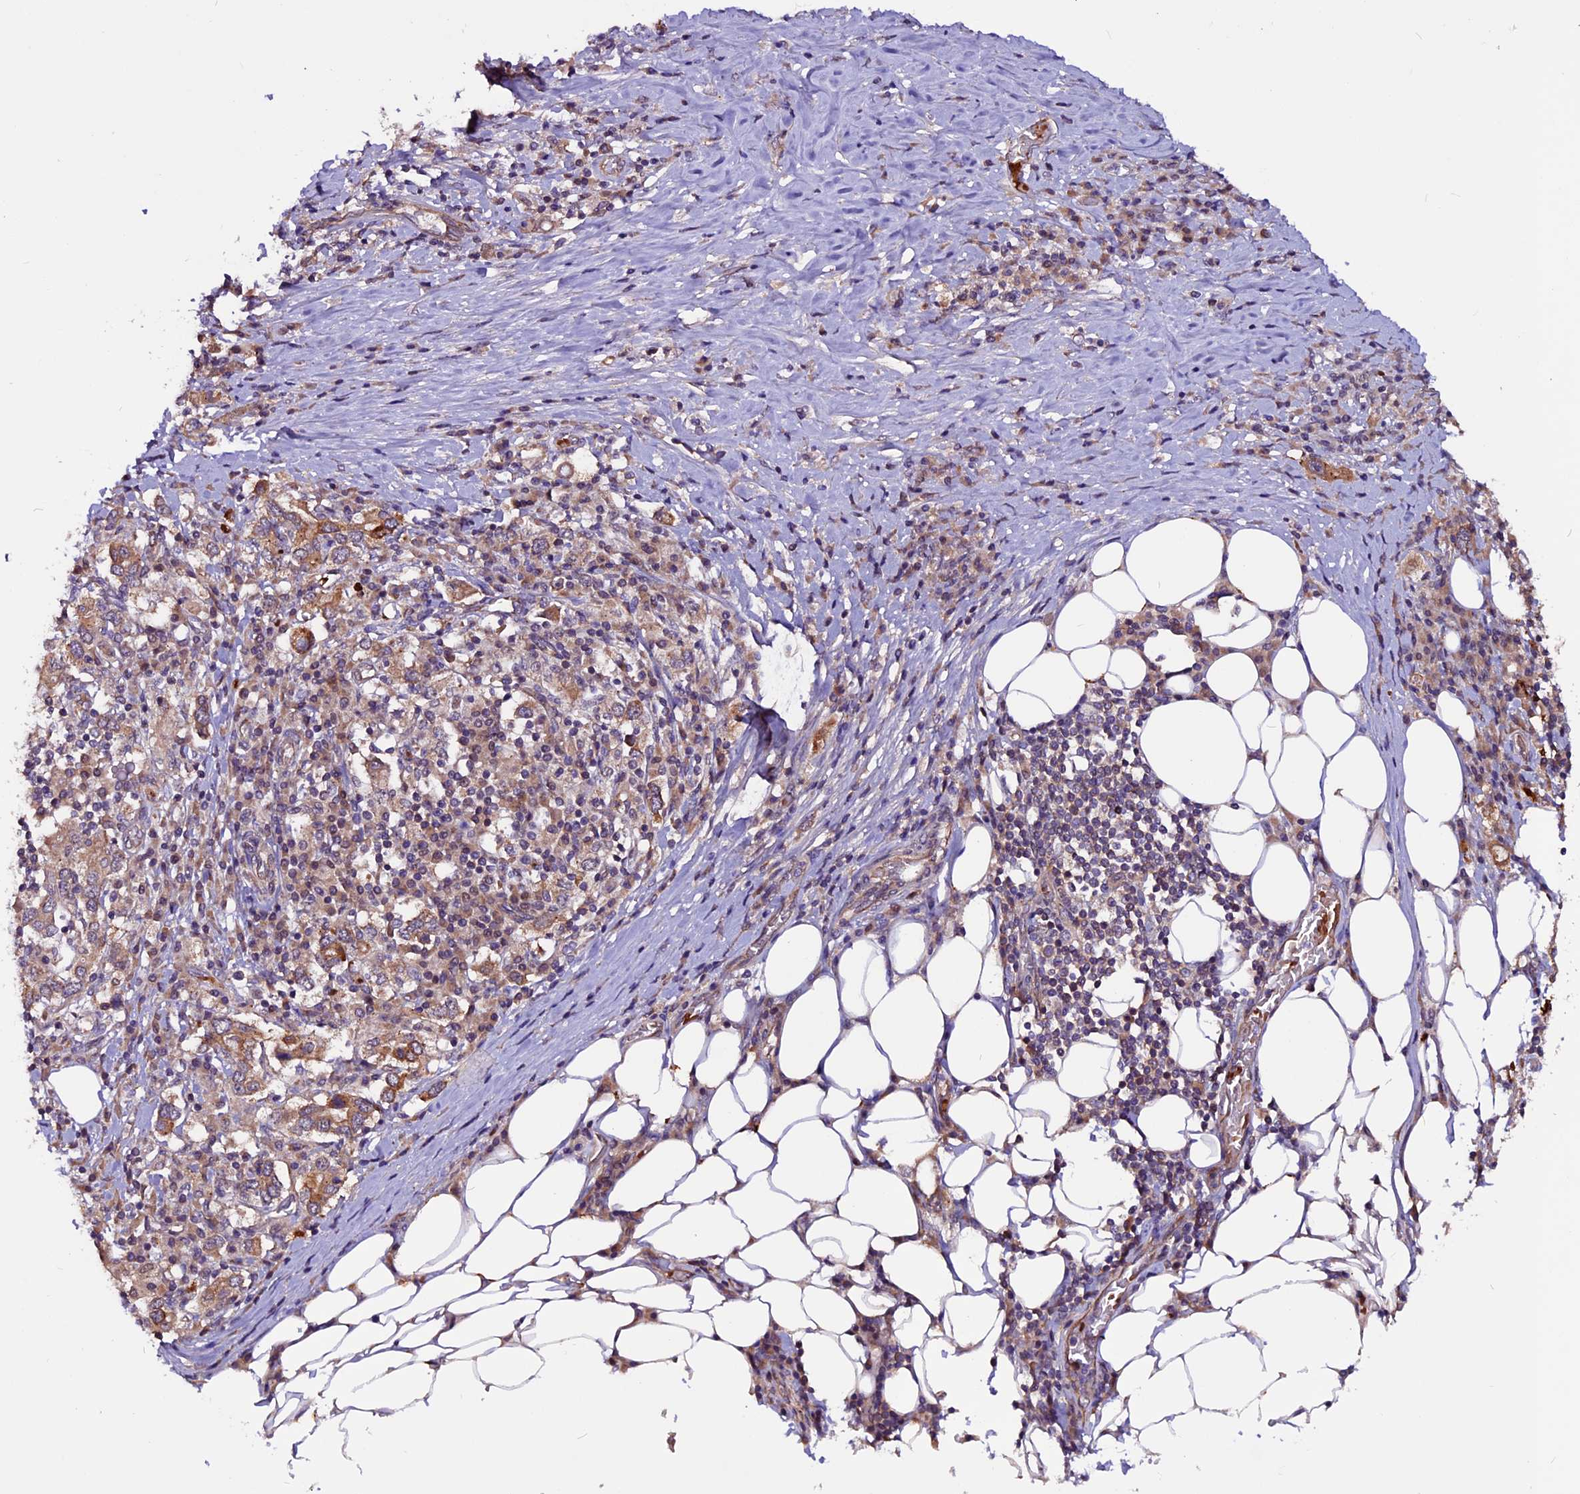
{"staining": {"intensity": "strong", "quantity": "25%-75%", "location": "cytoplasmic/membranous"}, "tissue": "stomach cancer", "cell_type": "Tumor cells", "image_type": "cancer", "snomed": [{"axis": "morphology", "description": "Adenocarcinoma, NOS"}, {"axis": "topography", "description": "Stomach, upper"}, {"axis": "topography", "description": "Stomach"}], "caption": "Immunohistochemical staining of adenocarcinoma (stomach) exhibits high levels of strong cytoplasmic/membranous protein expression in approximately 25%-75% of tumor cells.", "gene": "RINL", "patient": {"sex": "male", "age": 62}}